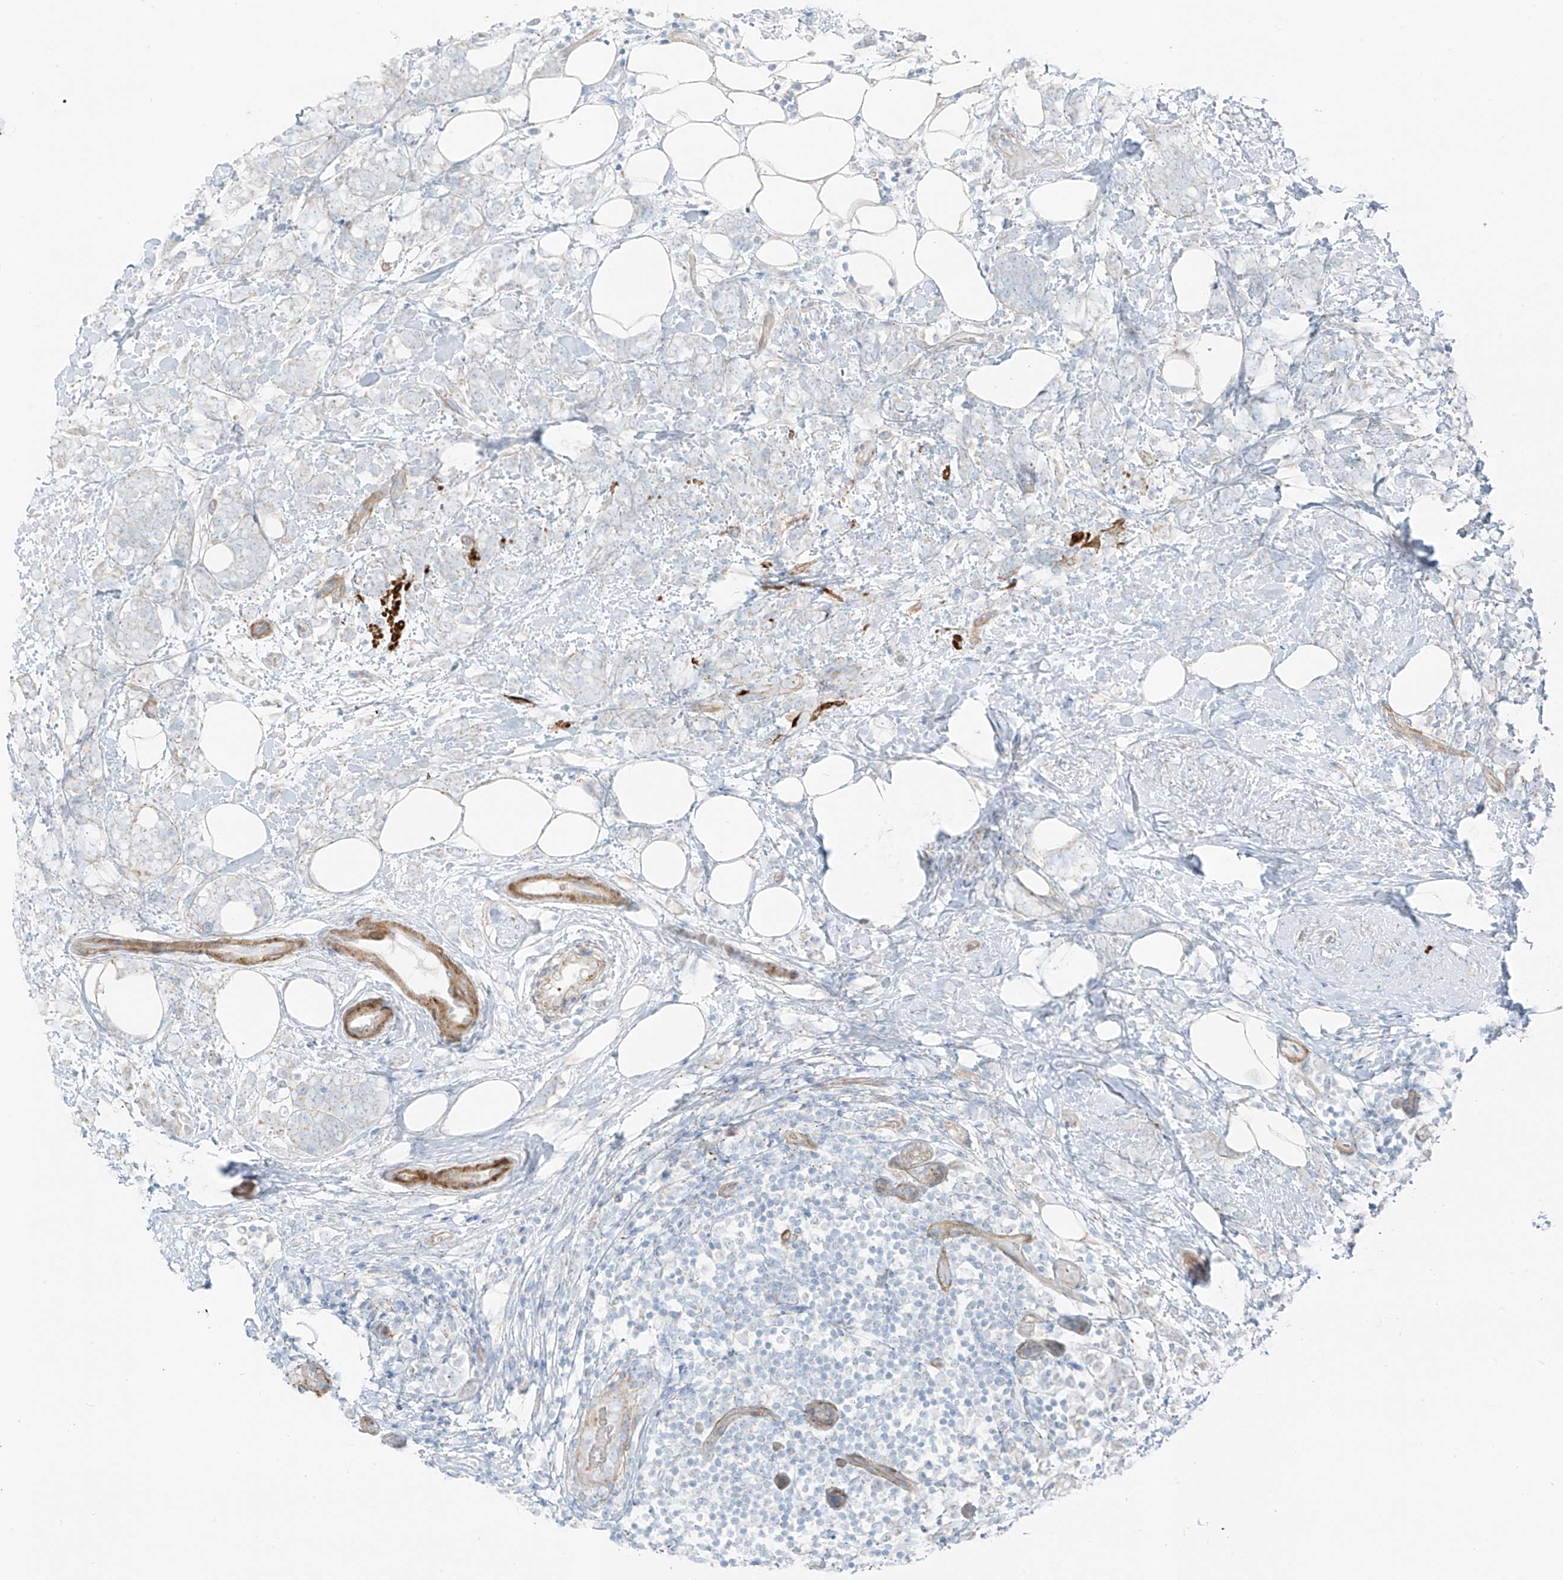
{"staining": {"intensity": "negative", "quantity": "none", "location": "none"}, "tissue": "breast cancer", "cell_type": "Tumor cells", "image_type": "cancer", "snomed": [{"axis": "morphology", "description": "Lobular carcinoma"}, {"axis": "topography", "description": "Breast"}], "caption": "Breast cancer stained for a protein using IHC reveals no positivity tumor cells.", "gene": "SMCP", "patient": {"sex": "female", "age": 58}}